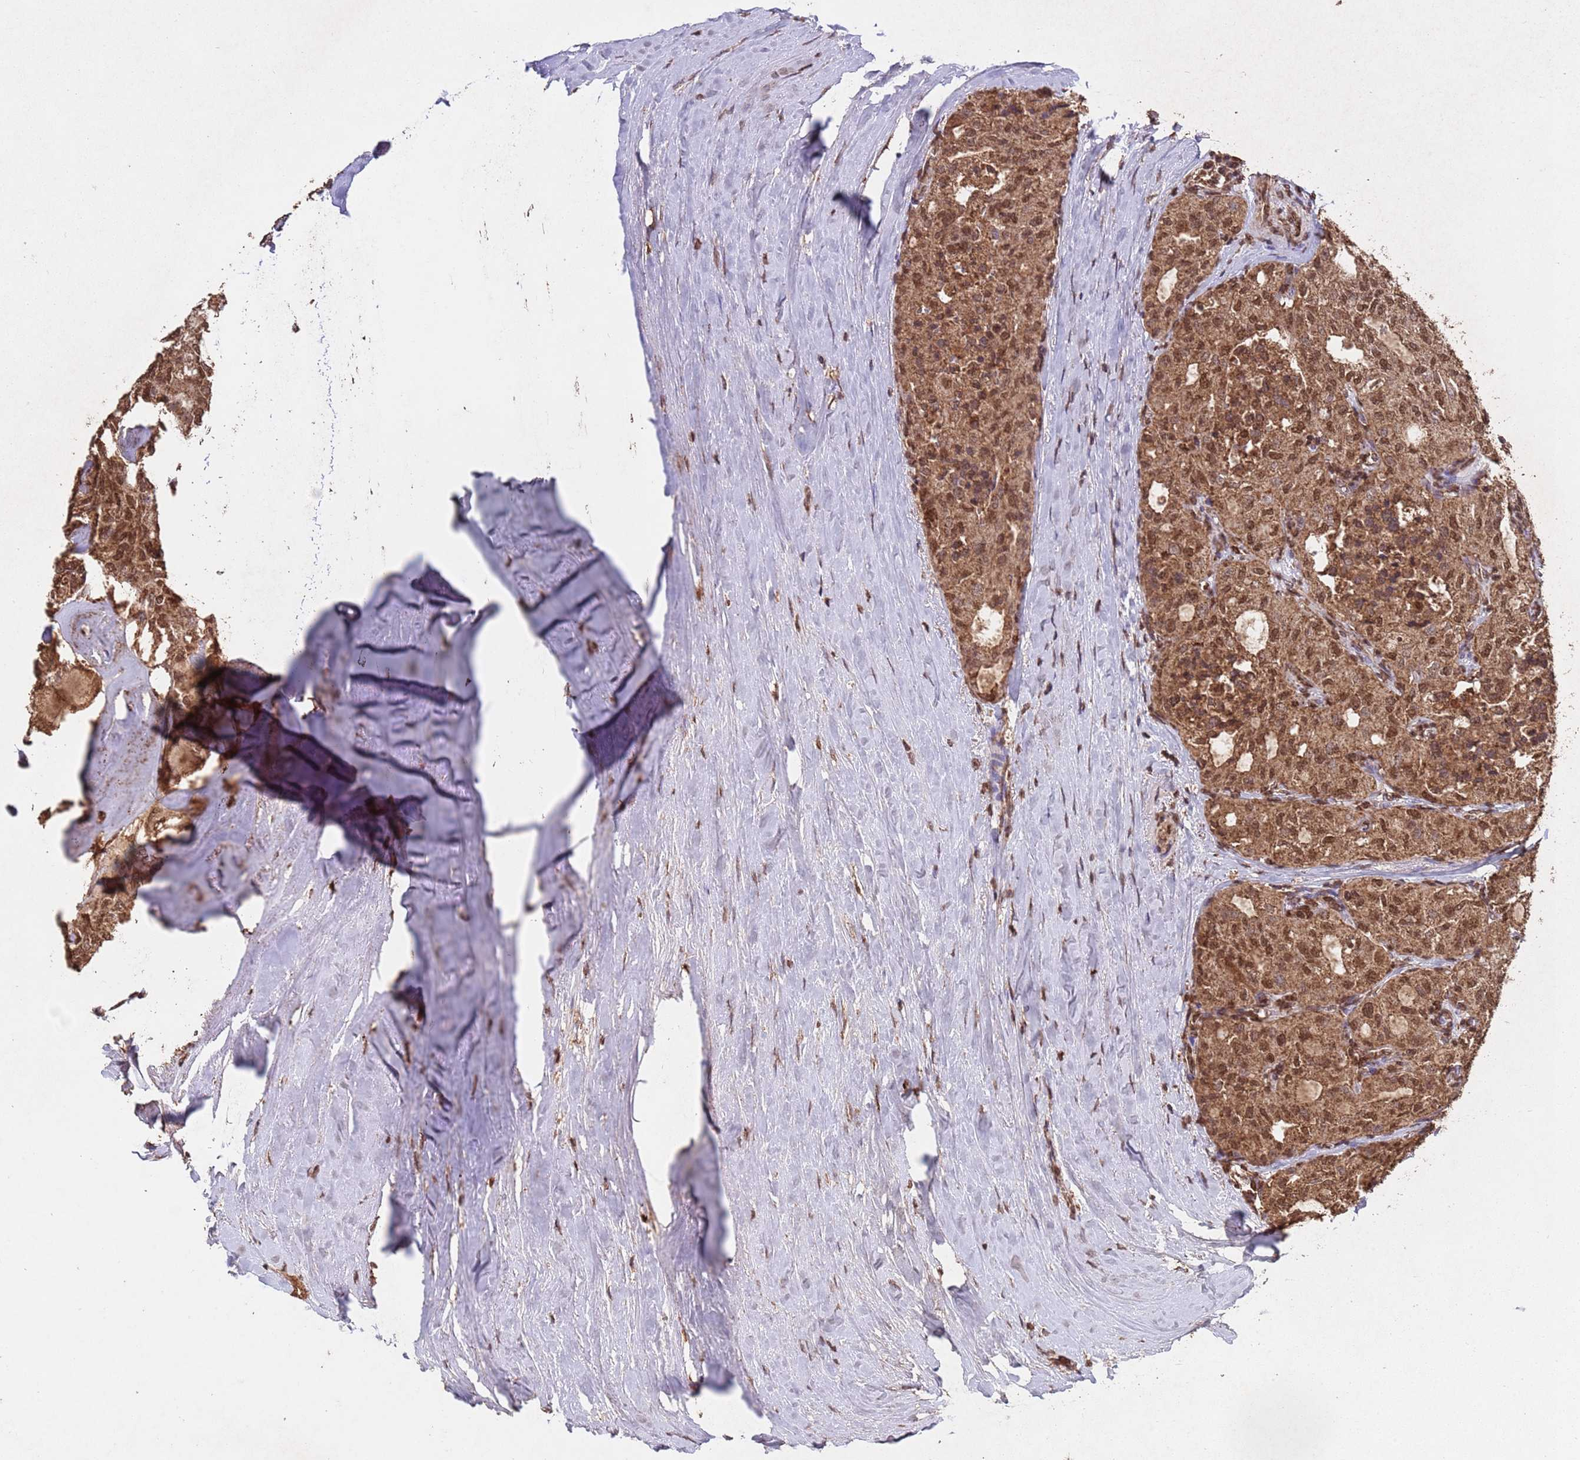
{"staining": {"intensity": "moderate", "quantity": ">75%", "location": "cytoplasmic/membranous,nuclear"}, "tissue": "thyroid cancer", "cell_type": "Tumor cells", "image_type": "cancer", "snomed": [{"axis": "morphology", "description": "Follicular adenoma carcinoma, NOS"}, {"axis": "topography", "description": "Thyroid gland"}], "caption": "Moderate cytoplasmic/membranous and nuclear positivity is present in approximately >75% of tumor cells in thyroid cancer. Nuclei are stained in blue.", "gene": "HDAC10", "patient": {"sex": "male", "age": 75}}